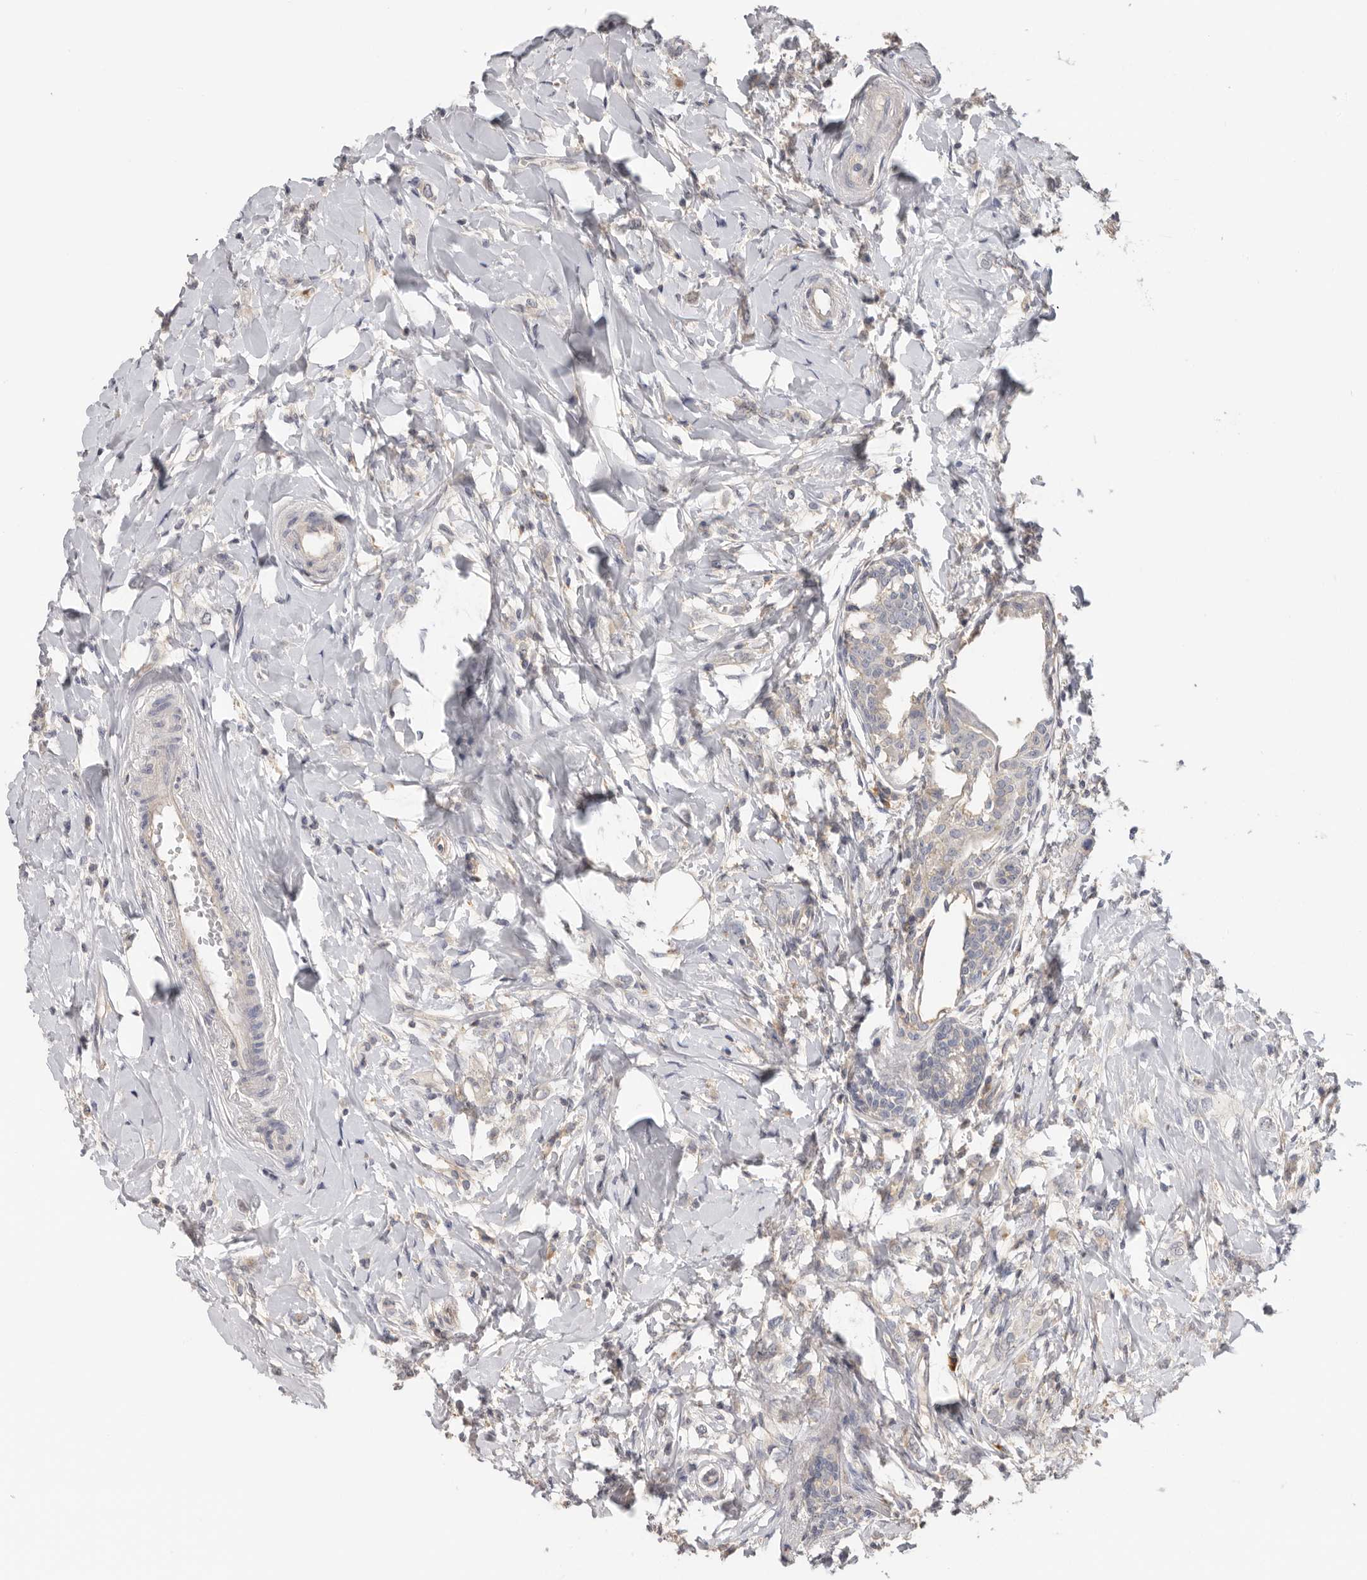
{"staining": {"intensity": "weak", "quantity": "<25%", "location": "cytoplasmic/membranous"}, "tissue": "breast cancer", "cell_type": "Tumor cells", "image_type": "cancer", "snomed": [{"axis": "morphology", "description": "Normal tissue, NOS"}, {"axis": "morphology", "description": "Lobular carcinoma"}, {"axis": "topography", "description": "Breast"}], "caption": "Immunohistochemistry (IHC) of lobular carcinoma (breast) demonstrates no positivity in tumor cells.", "gene": "WDTC1", "patient": {"sex": "female", "age": 47}}